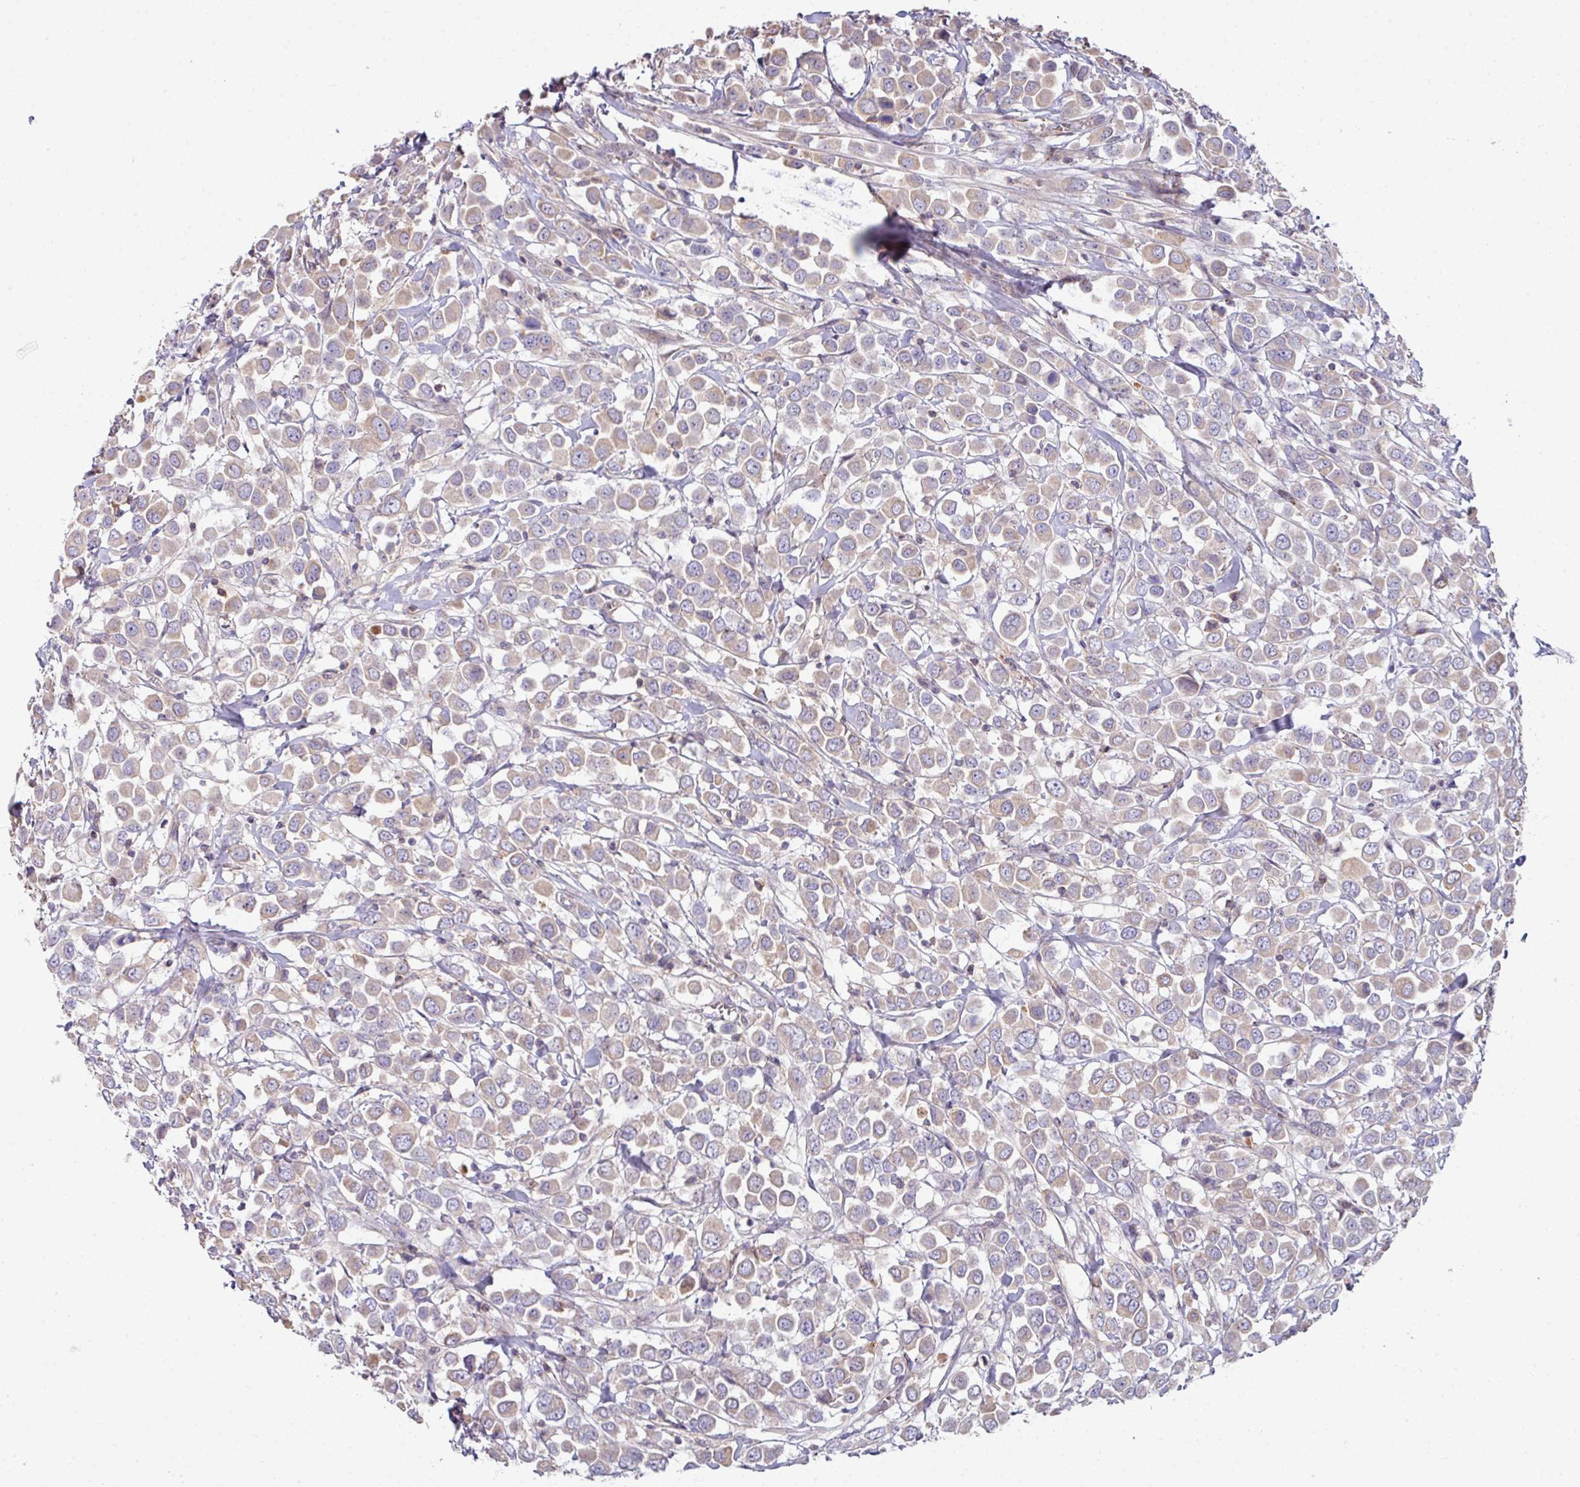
{"staining": {"intensity": "weak", "quantity": "25%-75%", "location": "cytoplasmic/membranous"}, "tissue": "breast cancer", "cell_type": "Tumor cells", "image_type": "cancer", "snomed": [{"axis": "morphology", "description": "Duct carcinoma"}, {"axis": "topography", "description": "Breast"}], "caption": "High-magnification brightfield microscopy of breast cancer stained with DAB (brown) and counterstained with hematoxylin (blue). tumor cells exhibit weak cytoplasmic/membranous positivity is seen in approximately25%-75% of cells. Immunohistochemistry stains the protein of interest in brown and the nuclei are stained blue.", "gene": "SLAMF6", "patient": {"sex": "female", "age": 61}}